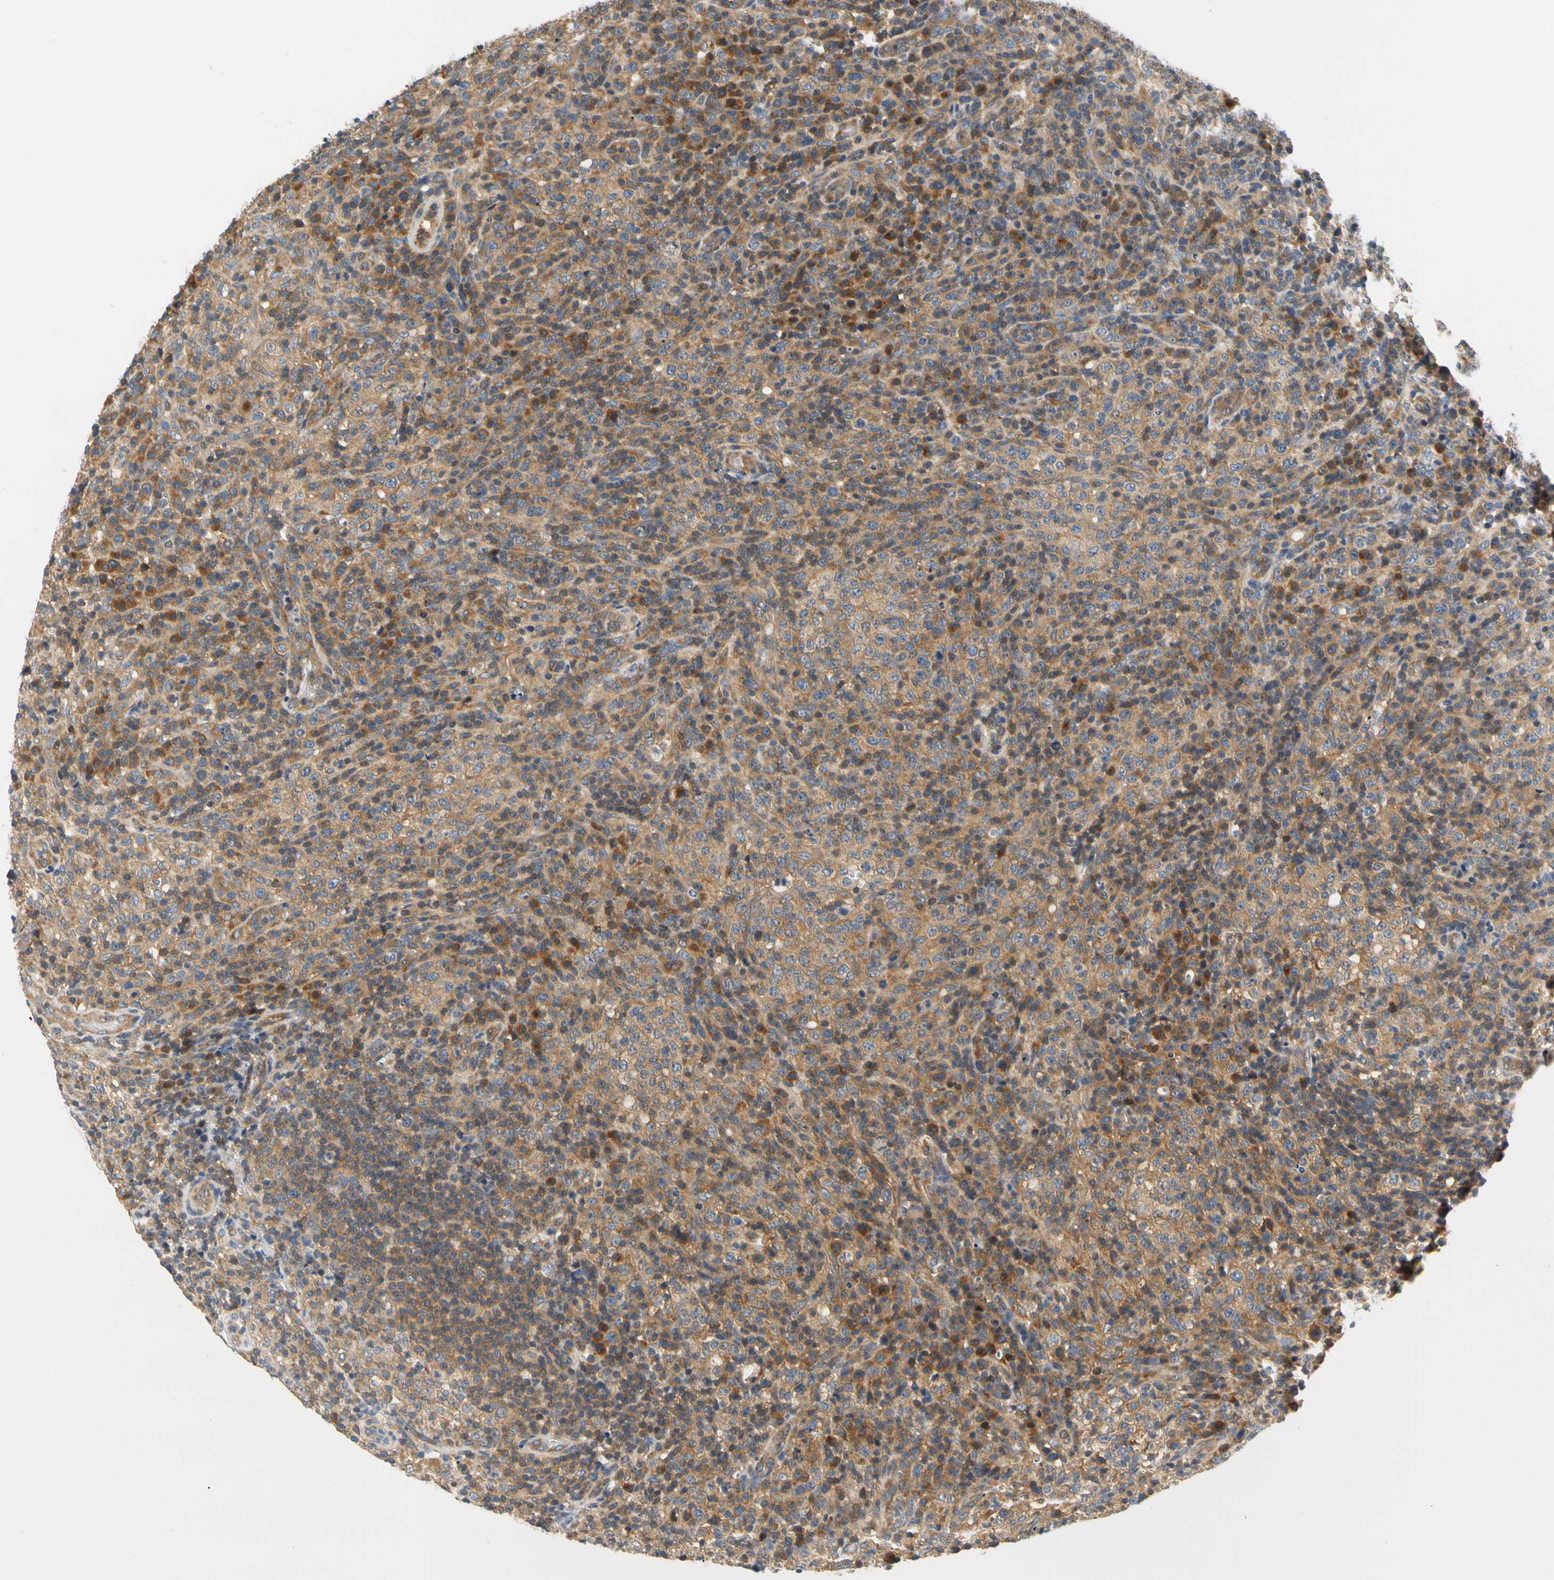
{"staining": {"intensity": "moderate", "quantity": ">75%", "location": "cytoplasmic/membranous"}, "tissue": "lymphoma", "cell_type": "Tumor cells", "image_type": "cancer", "snomed": [{"axis": "morphology", "description": "Malignant lymphoma, non-Hodgkin's type, High grade"}, {"axis": "topography", "description": "Lymph node"}], "caption": "Human high-grade malignant lymphoma, non-Hodgkin's type stained with a protein marker shows moderate staining in tumor cells.", "gene": "LRRC47", "patient": {"sex": "female", "age": 76}}